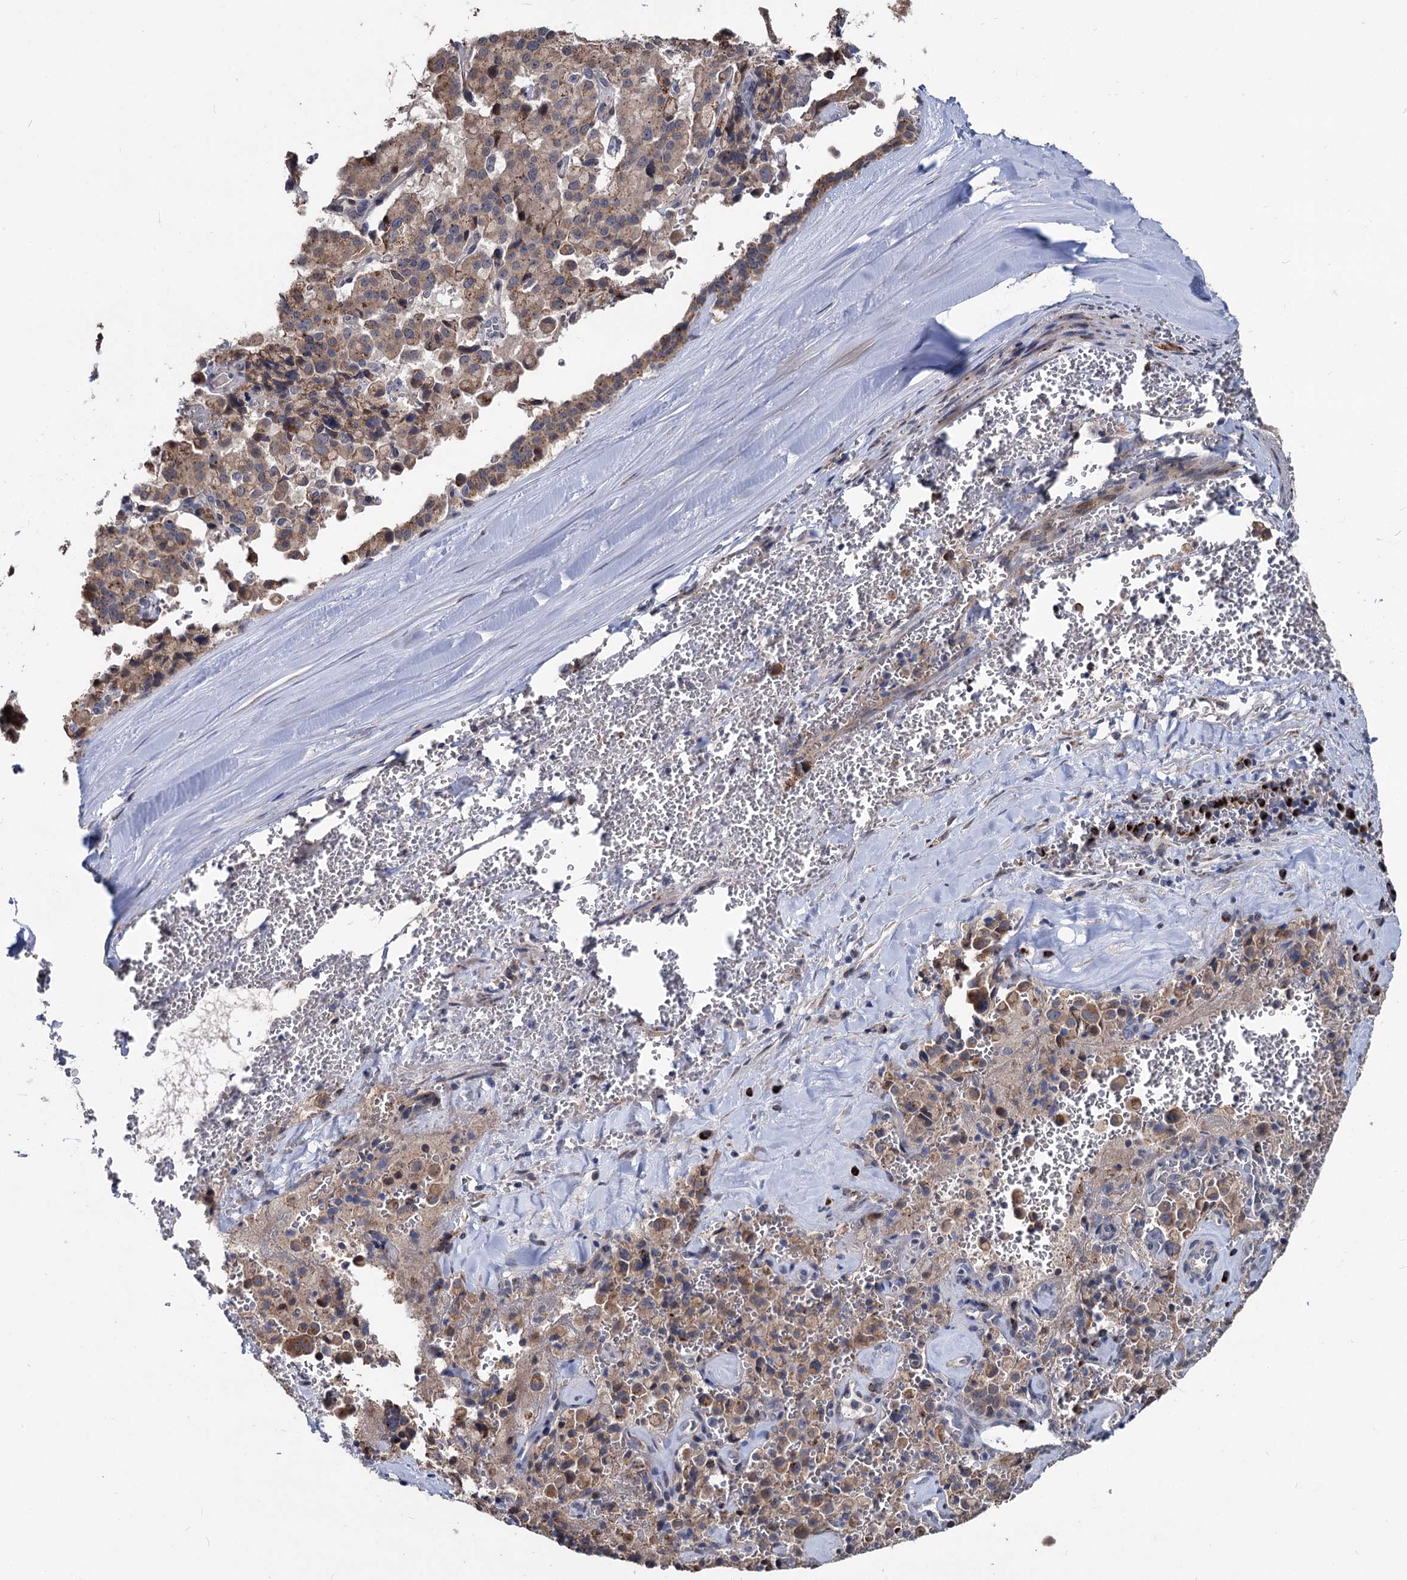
{"staining": {"intensity": "weak", "quantity": ">75%", "location": "cytoplasmic/membranous"}, "tissue": "pancreatic cancer", "cell_type": "Tumor cells", "image_type": "cancer", "snomed": [{"axis": "morphology", "description": "Adenocarcinoma, NOS"}, {"axis": "topography", "description": "Pancreas"}], "caption": "Protein staining of adenocarcinoma (pancreatic) tissue demonstrates weak cytoplasmic/membranous staining in about >75% of tumor cells.", "gene": "SMAGP", "patient": {"sex": "male", "age": 65}}